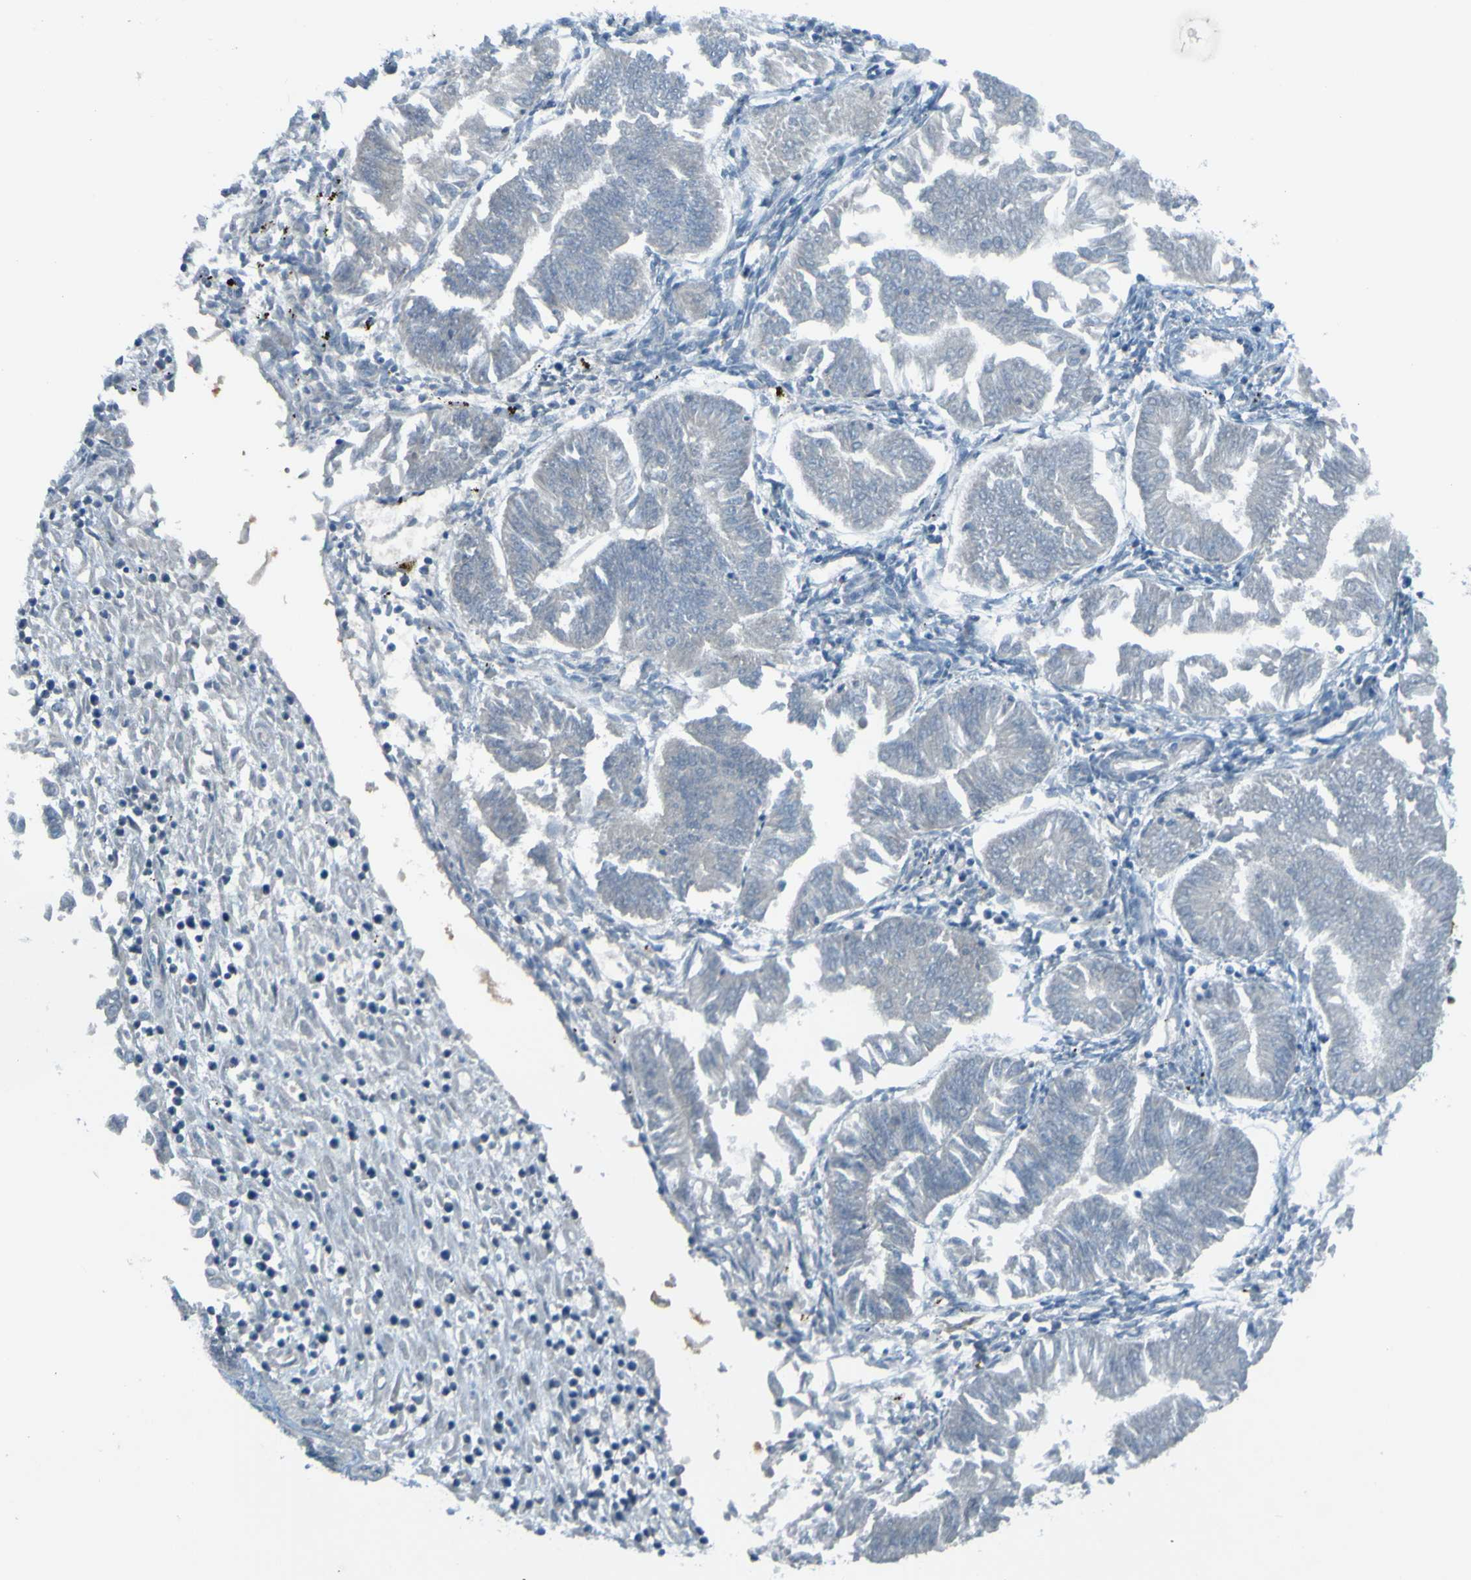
{"staining": {"intensity": "negative", "quantity": "none", "location": "none"}, "tissue": "endometrial cancer", "cell_type": "Tumor cells", "image_type": "cancer", "snomed": [{"axis": "morphology", "description": "Adenocarcinoma, NOS"}, {"axis": "topography", "description": "Endometrium"}], "caption": "There is no significant staining in tumor cells of adenocarcinoma (endometrial).", "gene": "USP36", "patient": {"sex": "female", "age": 53}}